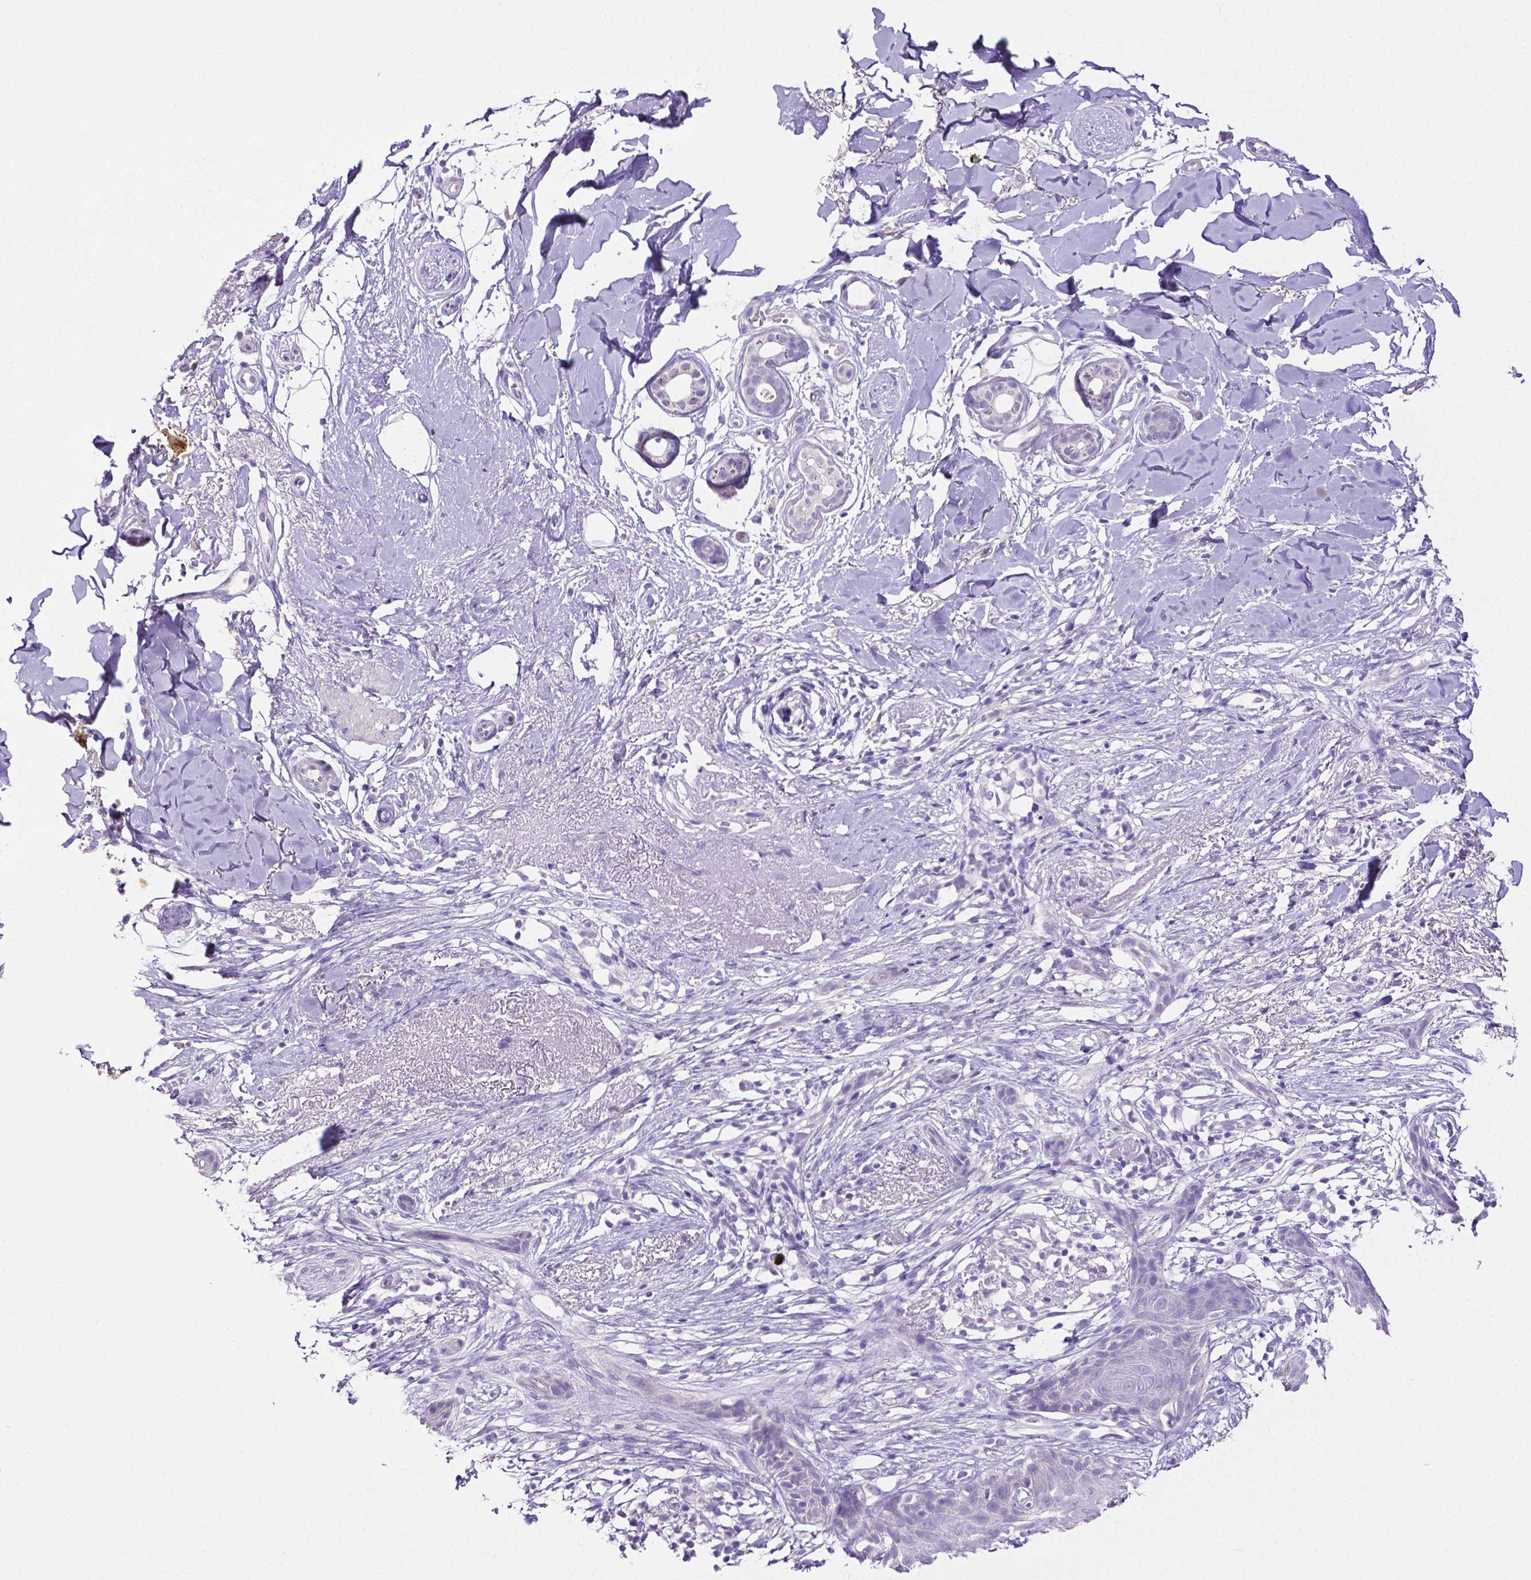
{"staining": {"intensity": "negative", "quantity": "none", "location": "none"}, "tissue": "skin cancer", "cell_type": "Tumor cells", "image_type": "cancer", "snomed": [{"axis": "morphology", "description": "Normal tissue, NOS"}, {"axis": "morphology", "description": "Basal cell carcinoma"}, {"axis": "topography", "description": "Skin"}], "caption": "Basal cell carcinoma (skin) was stained to show a protein in brown. There is no significant positivity in tumor cells. The staining was performed using DAB (3,3'-diaminobenzidine) to visualize the protein expression in brown, while the nuclei were stained in blue with hematoxylin (Magnification: 20x).", "gene": "MMP9", "patient": {"sex": "male", "age": 84}}